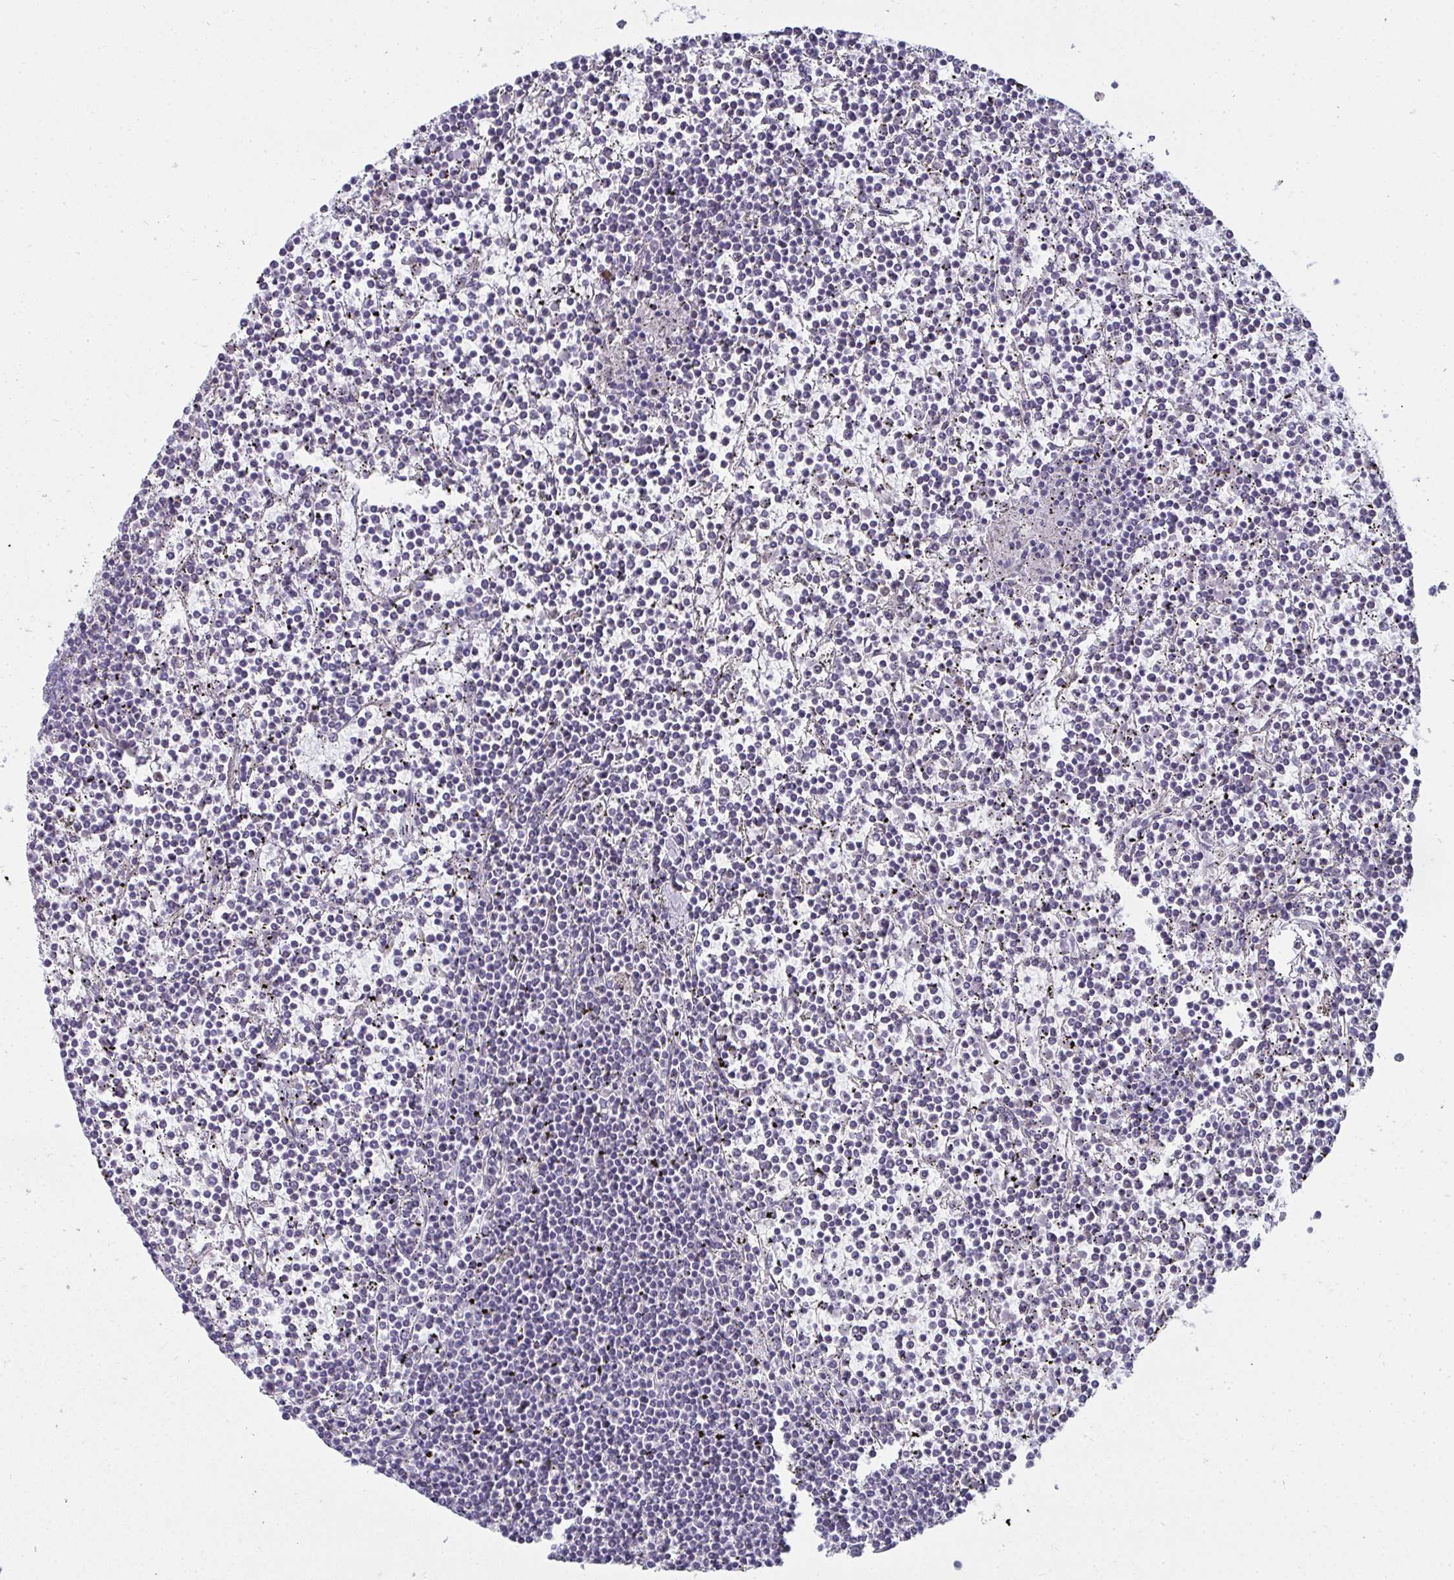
{"staining": {"intensity": "negative", "quantity": "none", "location": "none"}, "tissue": "lymphoma", "cell_type": "Tumor cells", "image_type": "cancer", "snomed": [{"axis": "morphology", "description": "Malignant lymphoma, non-Hodgkin's type, Low grade"}, {"axis": "topography", "description": "Spleen"}], "caption": "The histopathology image displays no staining of tumor cells in lymphoma.", "gene": "SHROOM1", "patient": {"sex": "female", "age": 19}}